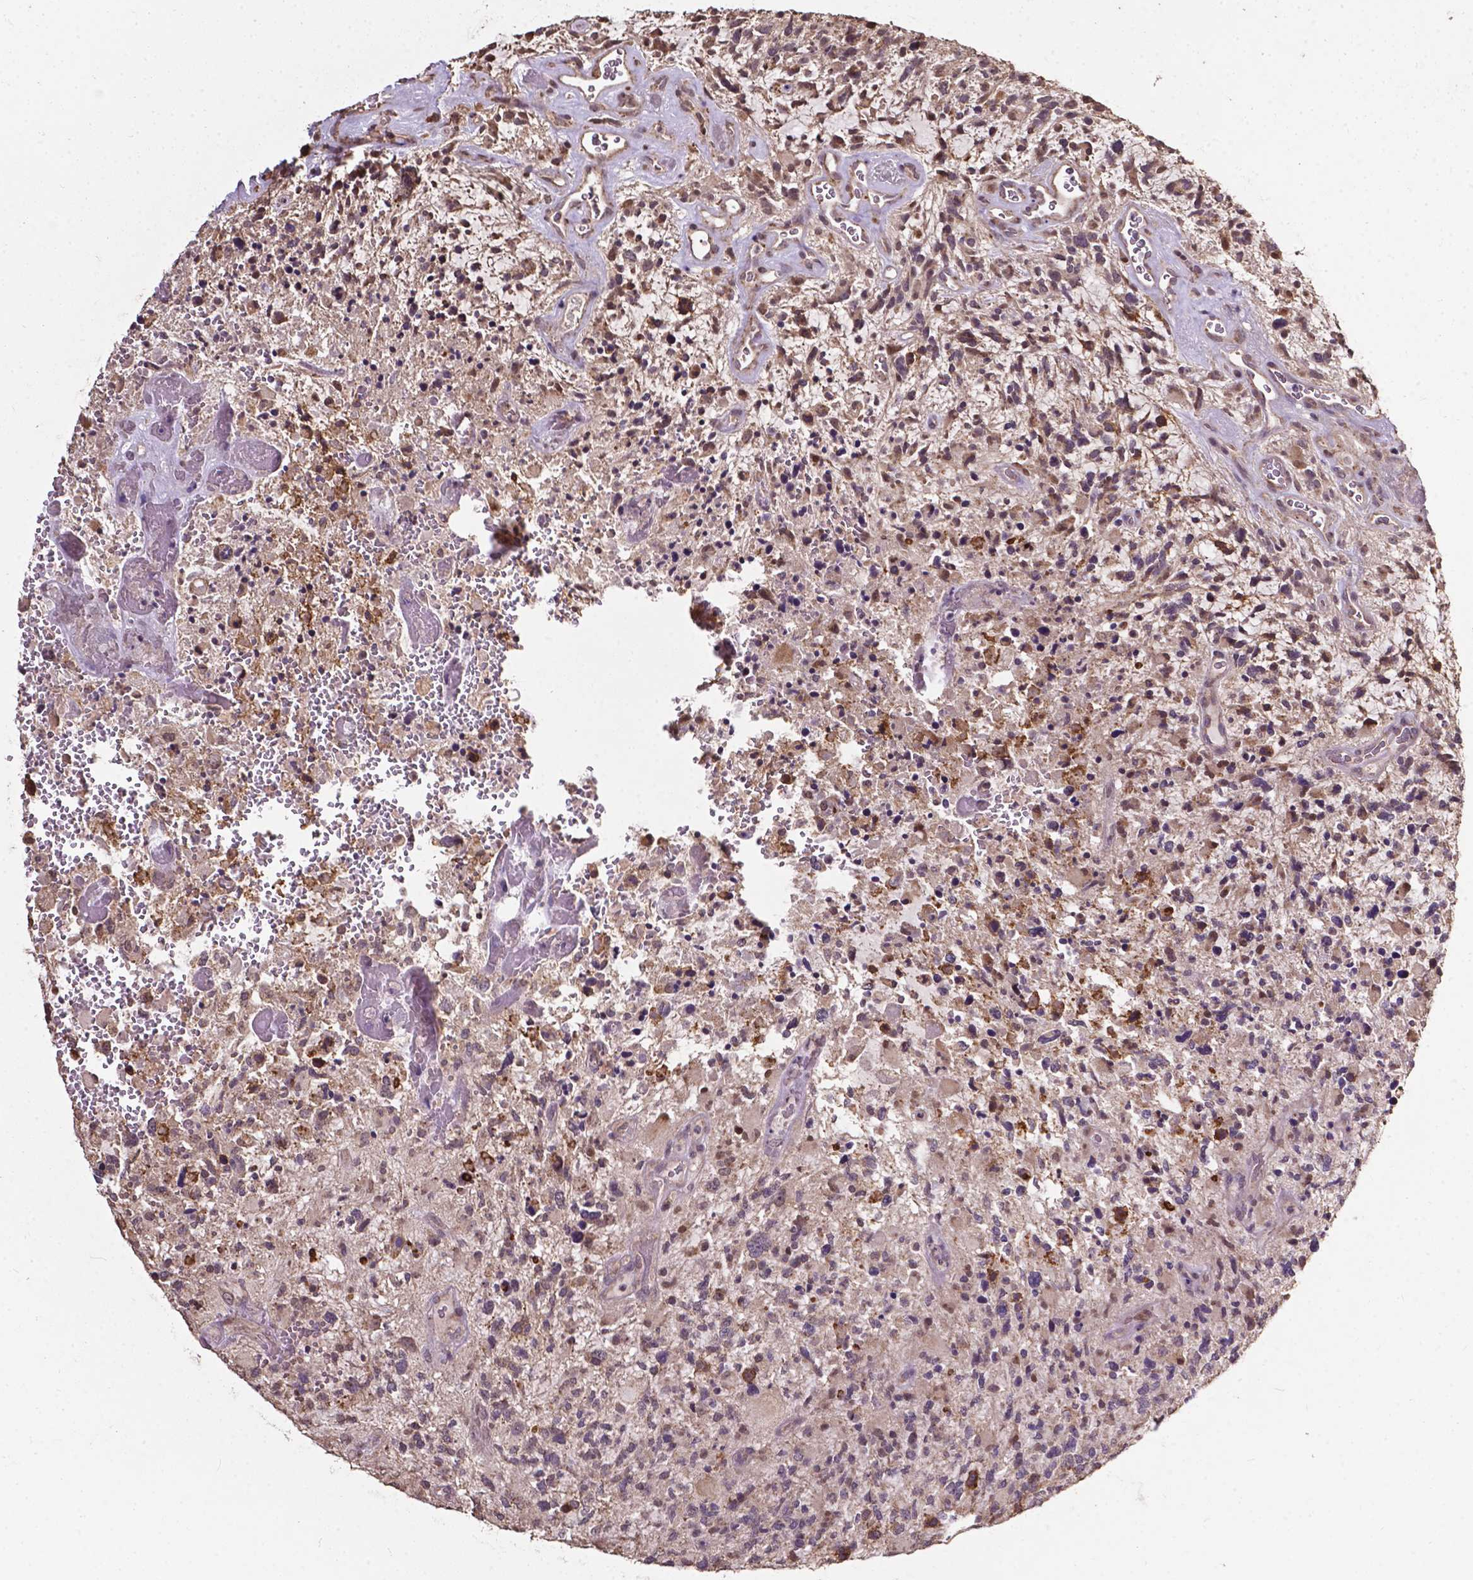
{"staining": {"intensity": "weak", "quantity": "25%-75%", "location": "cytoplasmic/membranous"}, "tissue": "glioma", "cell_type": "Tumor cells", "image_type": "cancer", "snomed": [{"axis": "morphology", "description": "Glioma, malignant, High grade"}, {"axis": "topography", "description": "Brain"}], "caption": "Human malignant high-grade glioma stained for a protein (brown) exhibits weak cytoplasmic/membranous positive staining in approximately 25%-75% of tumor cells.", "gene": "GLRA2", "patient": {"sex": "female", "age": 71}}